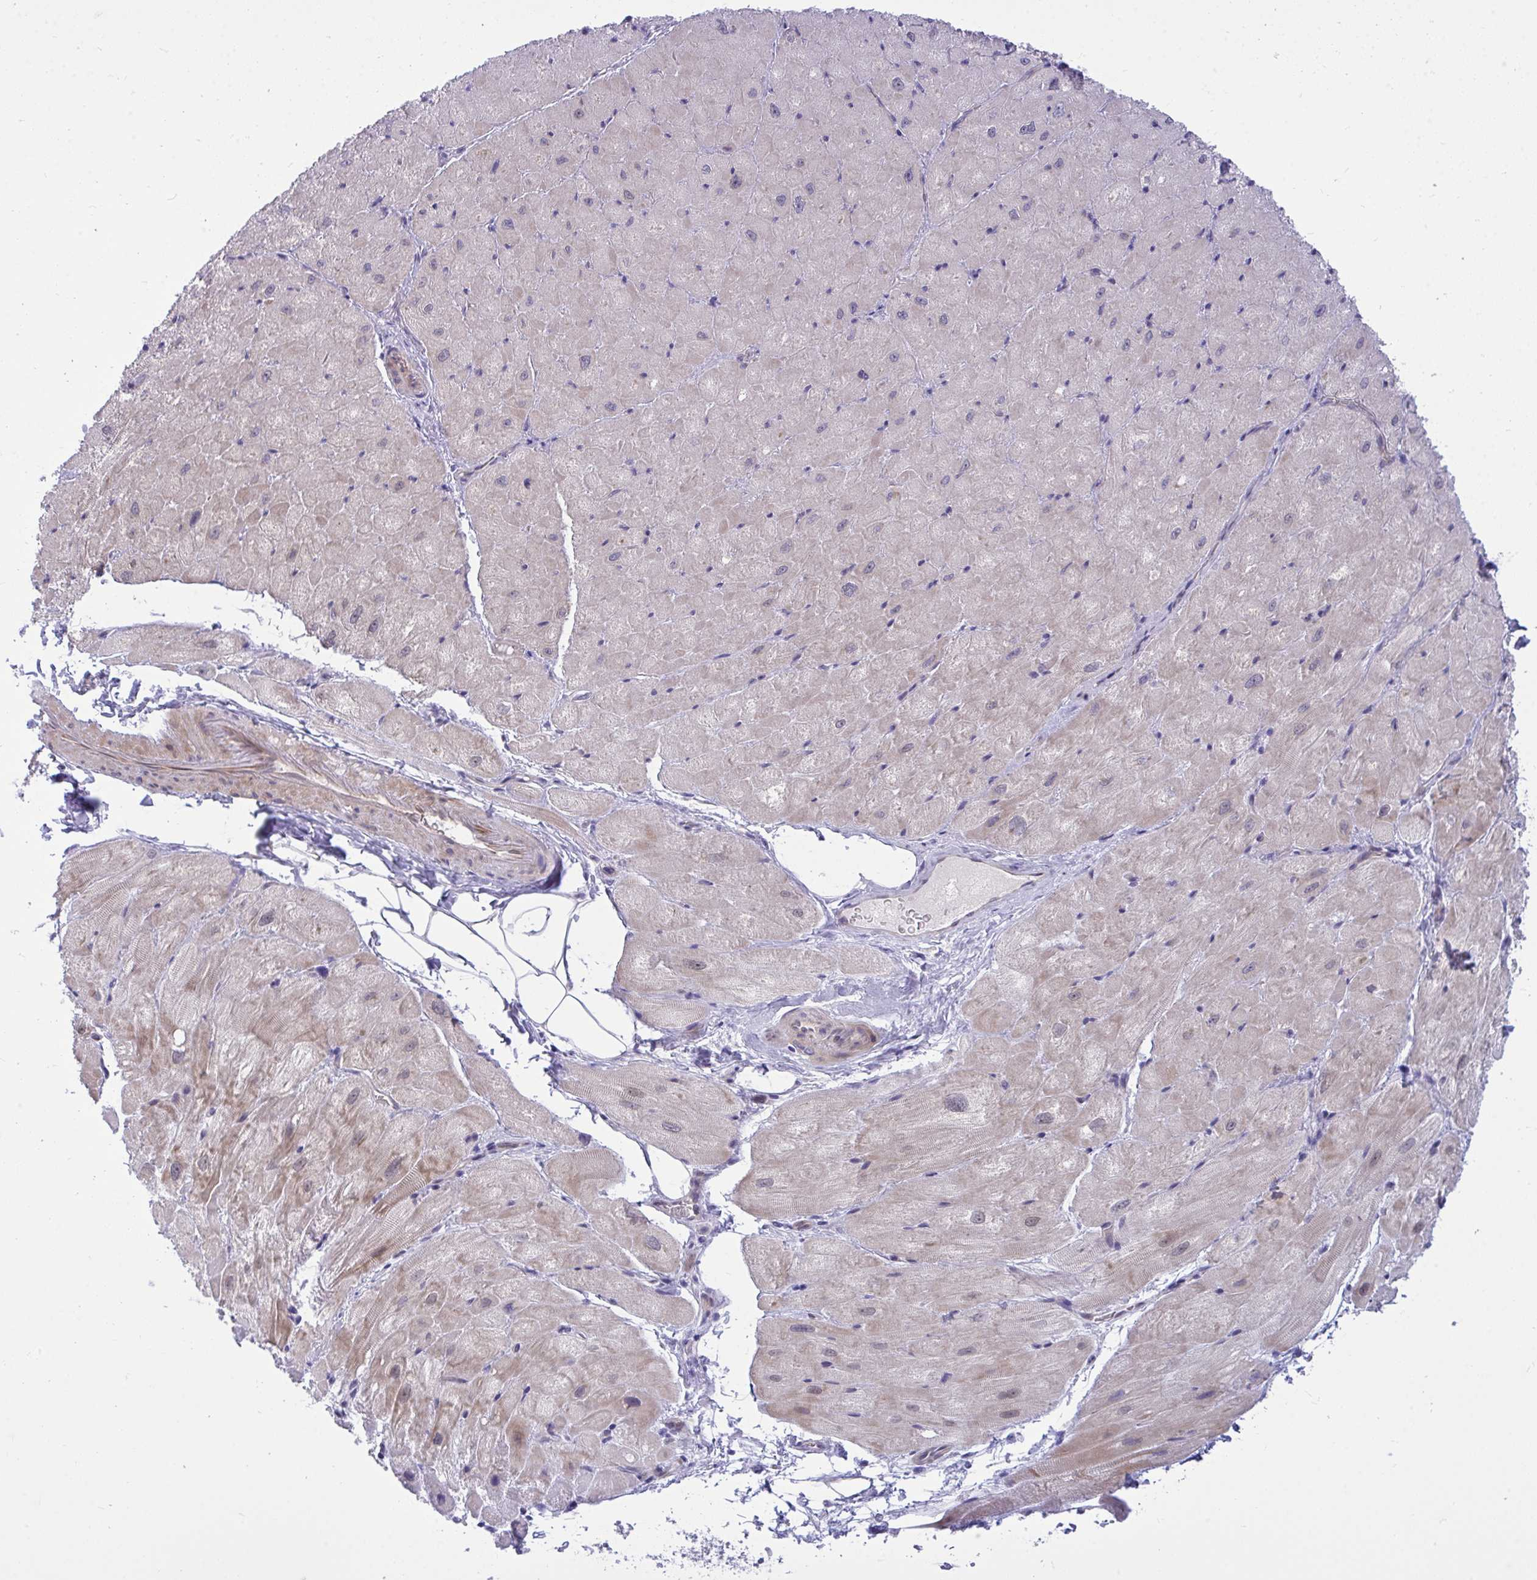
{"staining": {"intensity": "moderate", "quantity": "25%-75%", "location": "cytoplasmic/membranous"}, "tissue": "heart muscle", "cell_type": "Cardiomyocytes", "image_type": "normal", "snomed": [{"axis": "morphology", "description": "Normal tissue, NOS"}, {"axis": "topography", "description": "Heart"}], "caption": "Immunohistochemical staining of unremarkable heart muscle displays moderate cytoplasmic/membranous protein positivity in approximately 25%-75% of cardiomyocytes. Nuclei are stained in blue.", "gene": "HMBOX1", "patient": {"sex": "male", "age": 62}}